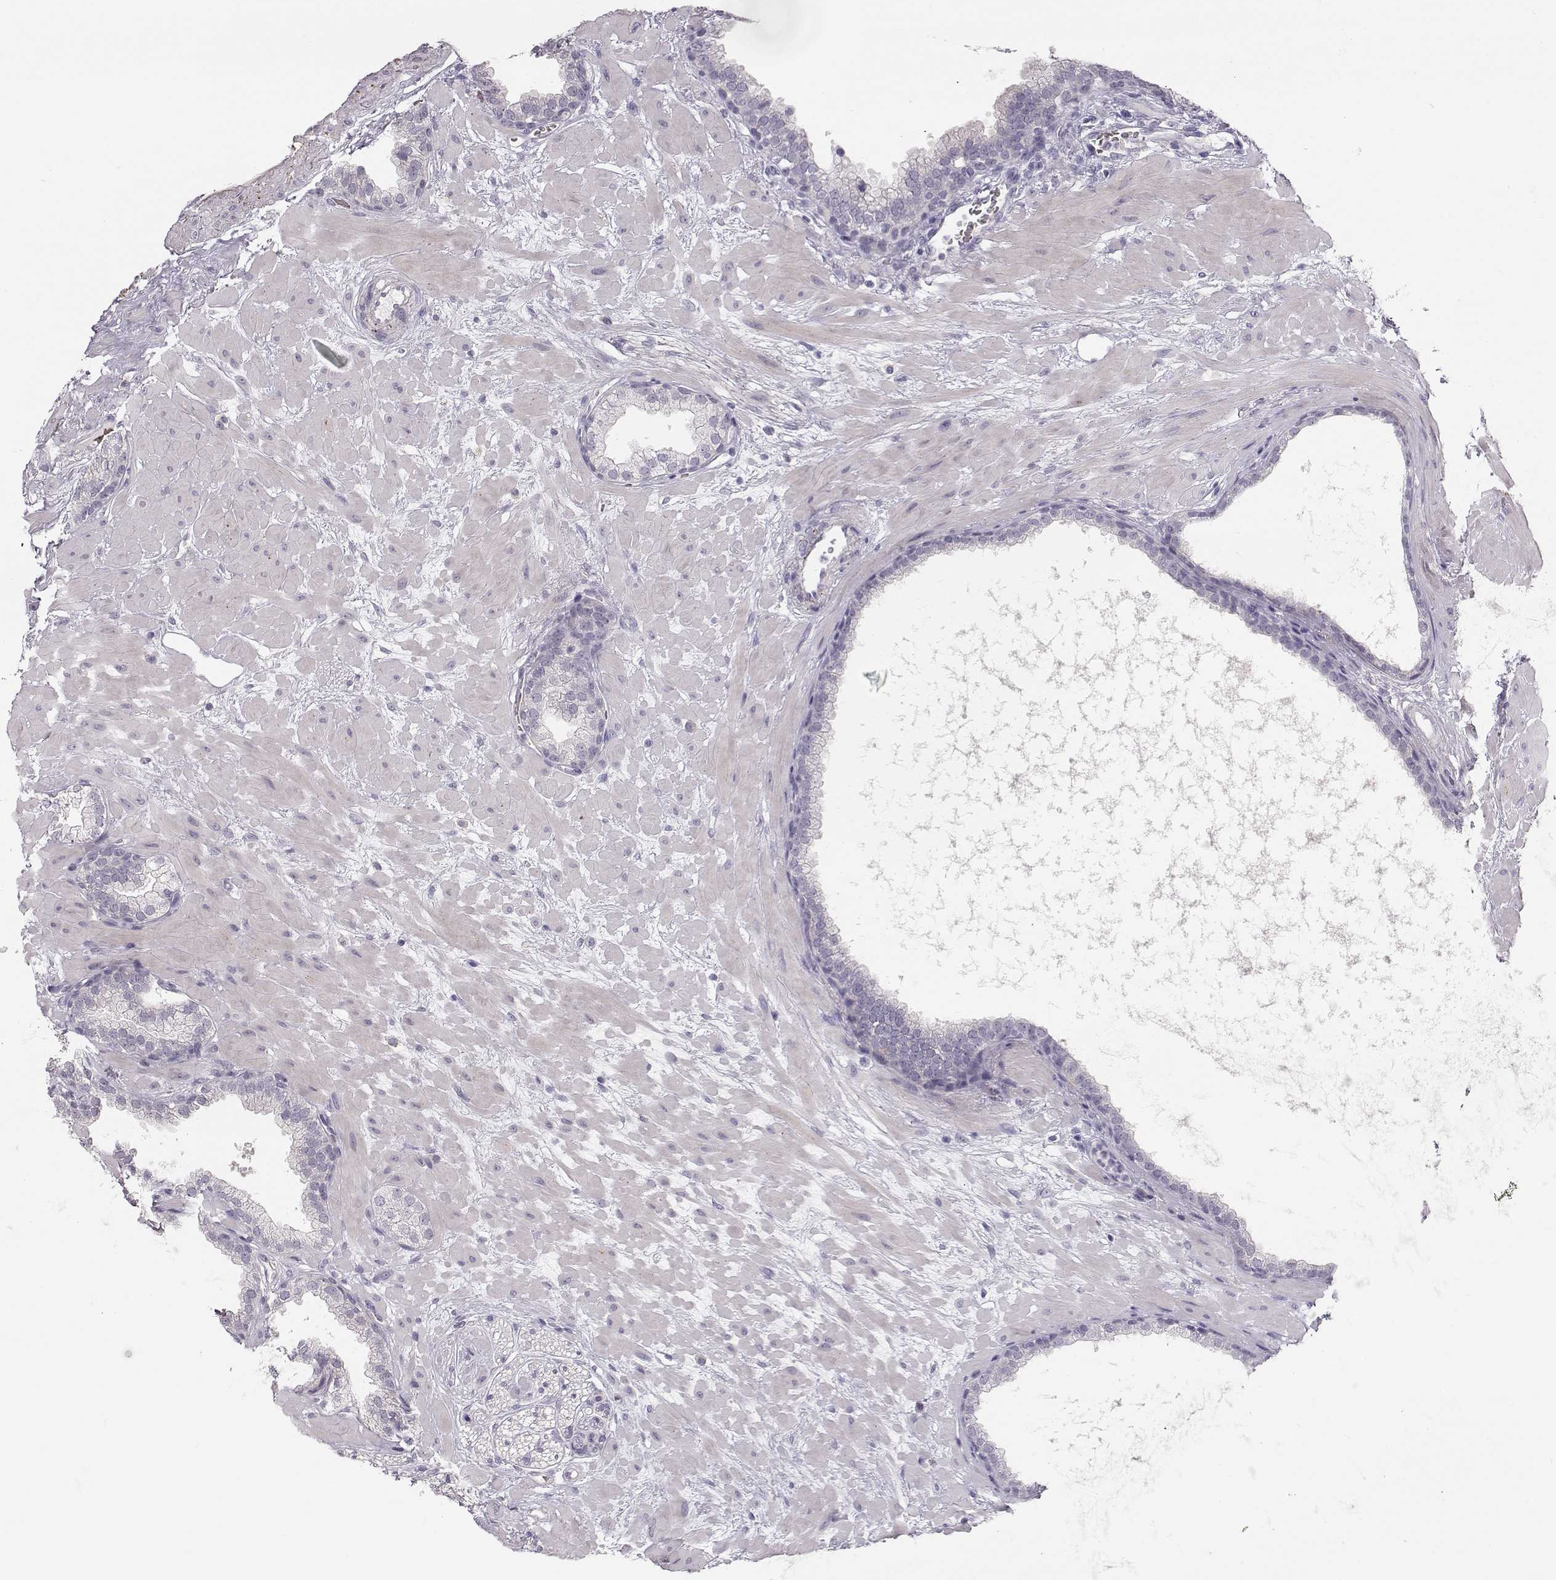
{"staining": {"intensity": "negative", "quantity": "none", "location": "none"}, "tissue": "prostate cancer", "cell_type": "Tumor cells", "image_type": "cancer", "snomed": [{"axis": "morphology", "description": "Adenocarcinoma, Low grade"}, {"axis": "topography", "description": "Prostate"}], "caption": "IHC photomicrograph of neoplastic tissue: prostate cancer (low-grade adenocarcinoma) stained with DAB shows no significant protein staining in tumor cells.", "gene": "TTC26", "patient": {"sex": "male", "age": 68}}